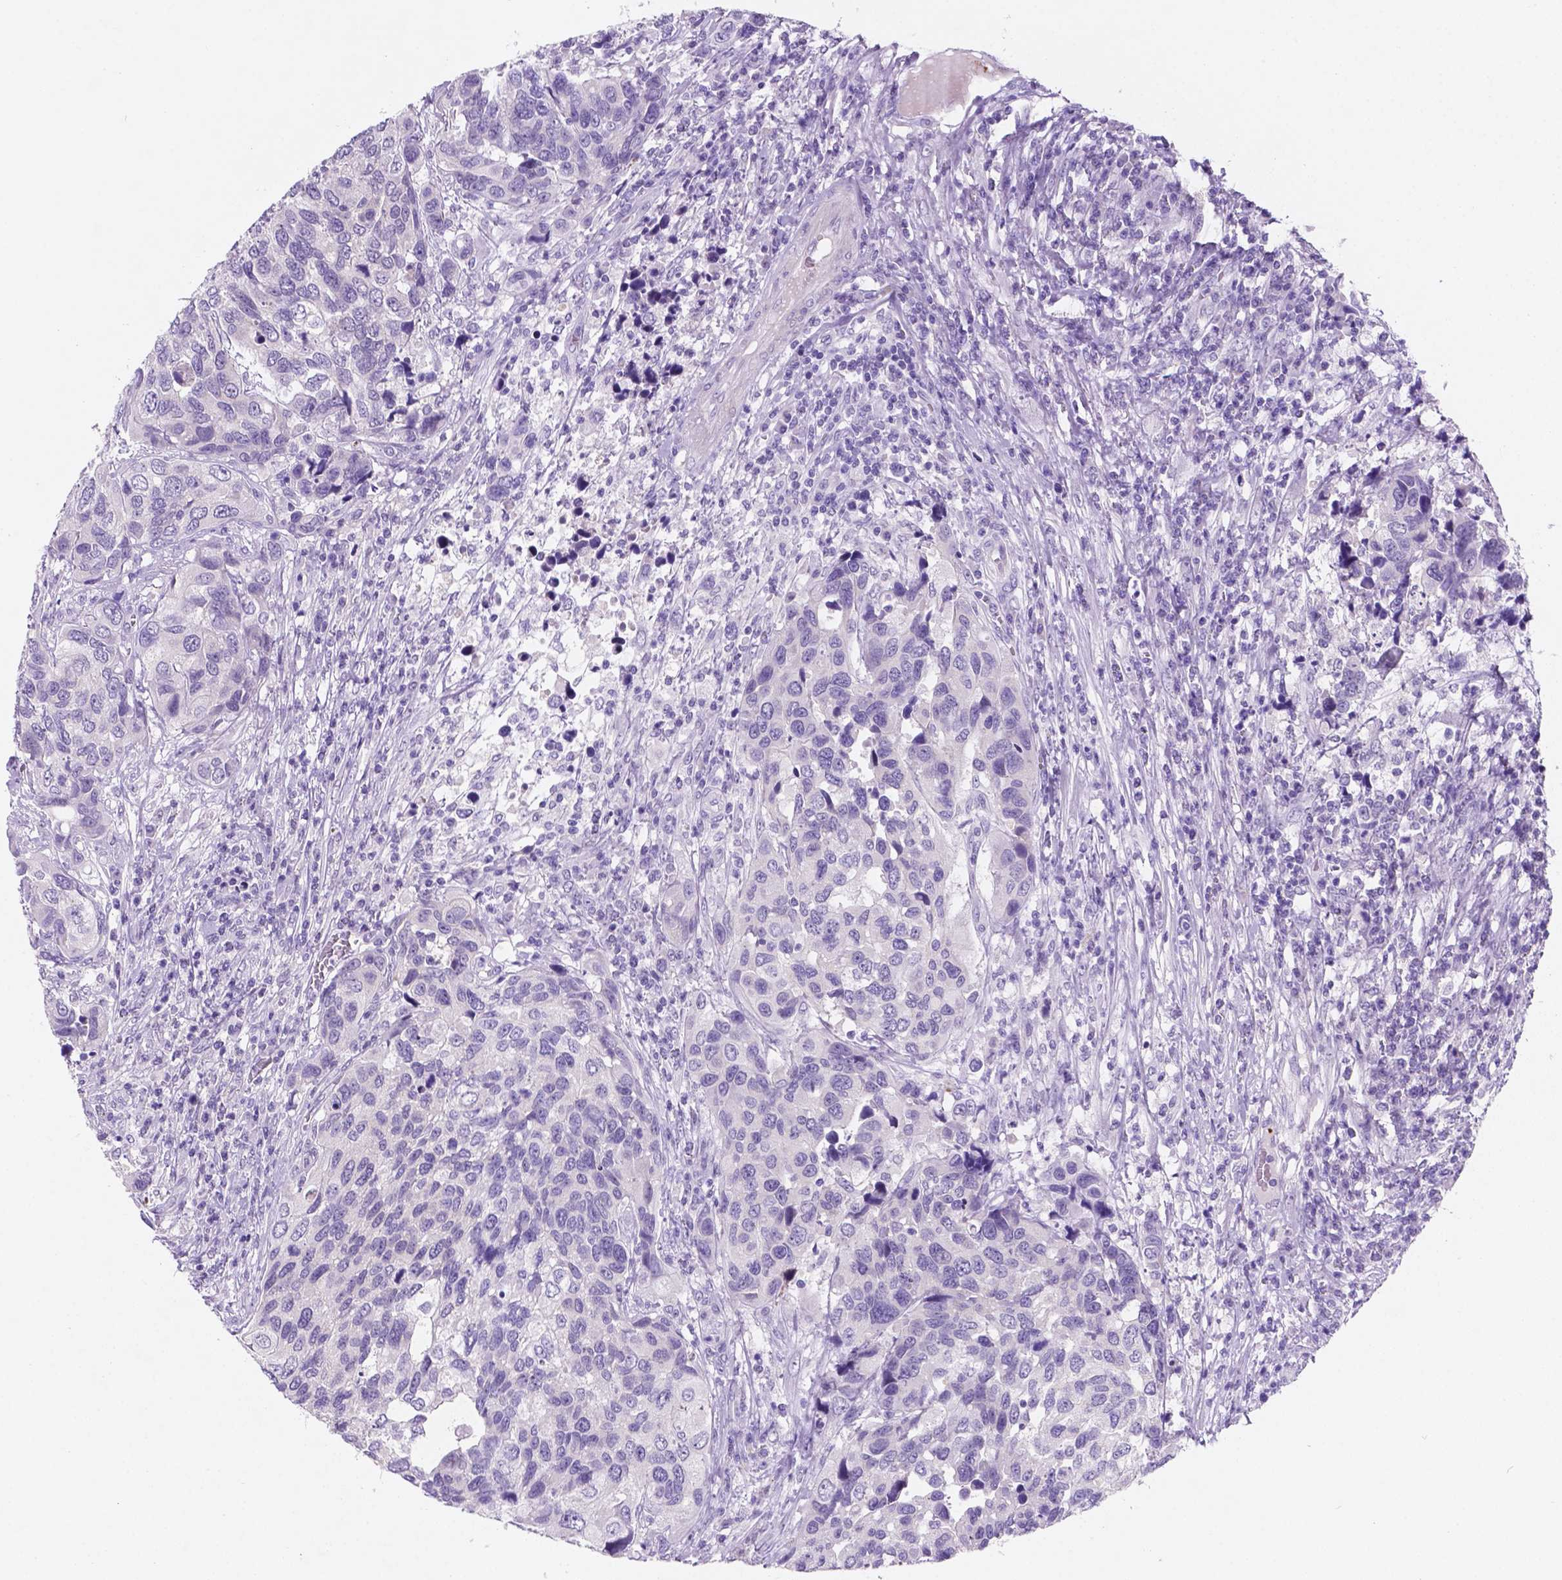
{"staining": {"intensity": "negative", "quantity": "none", "location": "none"}, "tissue": "urothelial cancer", "cell_type": "Tumor cells", "image_type": "cancer", "snomed": [{"axis": "morphology", "description": "Urothelial carcinoma, High grade"}, {"axis": "topography", "description": "Urinary bladder"}], "caption": "DAB immunohistochemical staining of human urothelial carcinoma (high-grade) displays no significant positivity in tumor cells.", "gene": "EBLN2", "patient": {"sex": "male", "age": 60}}